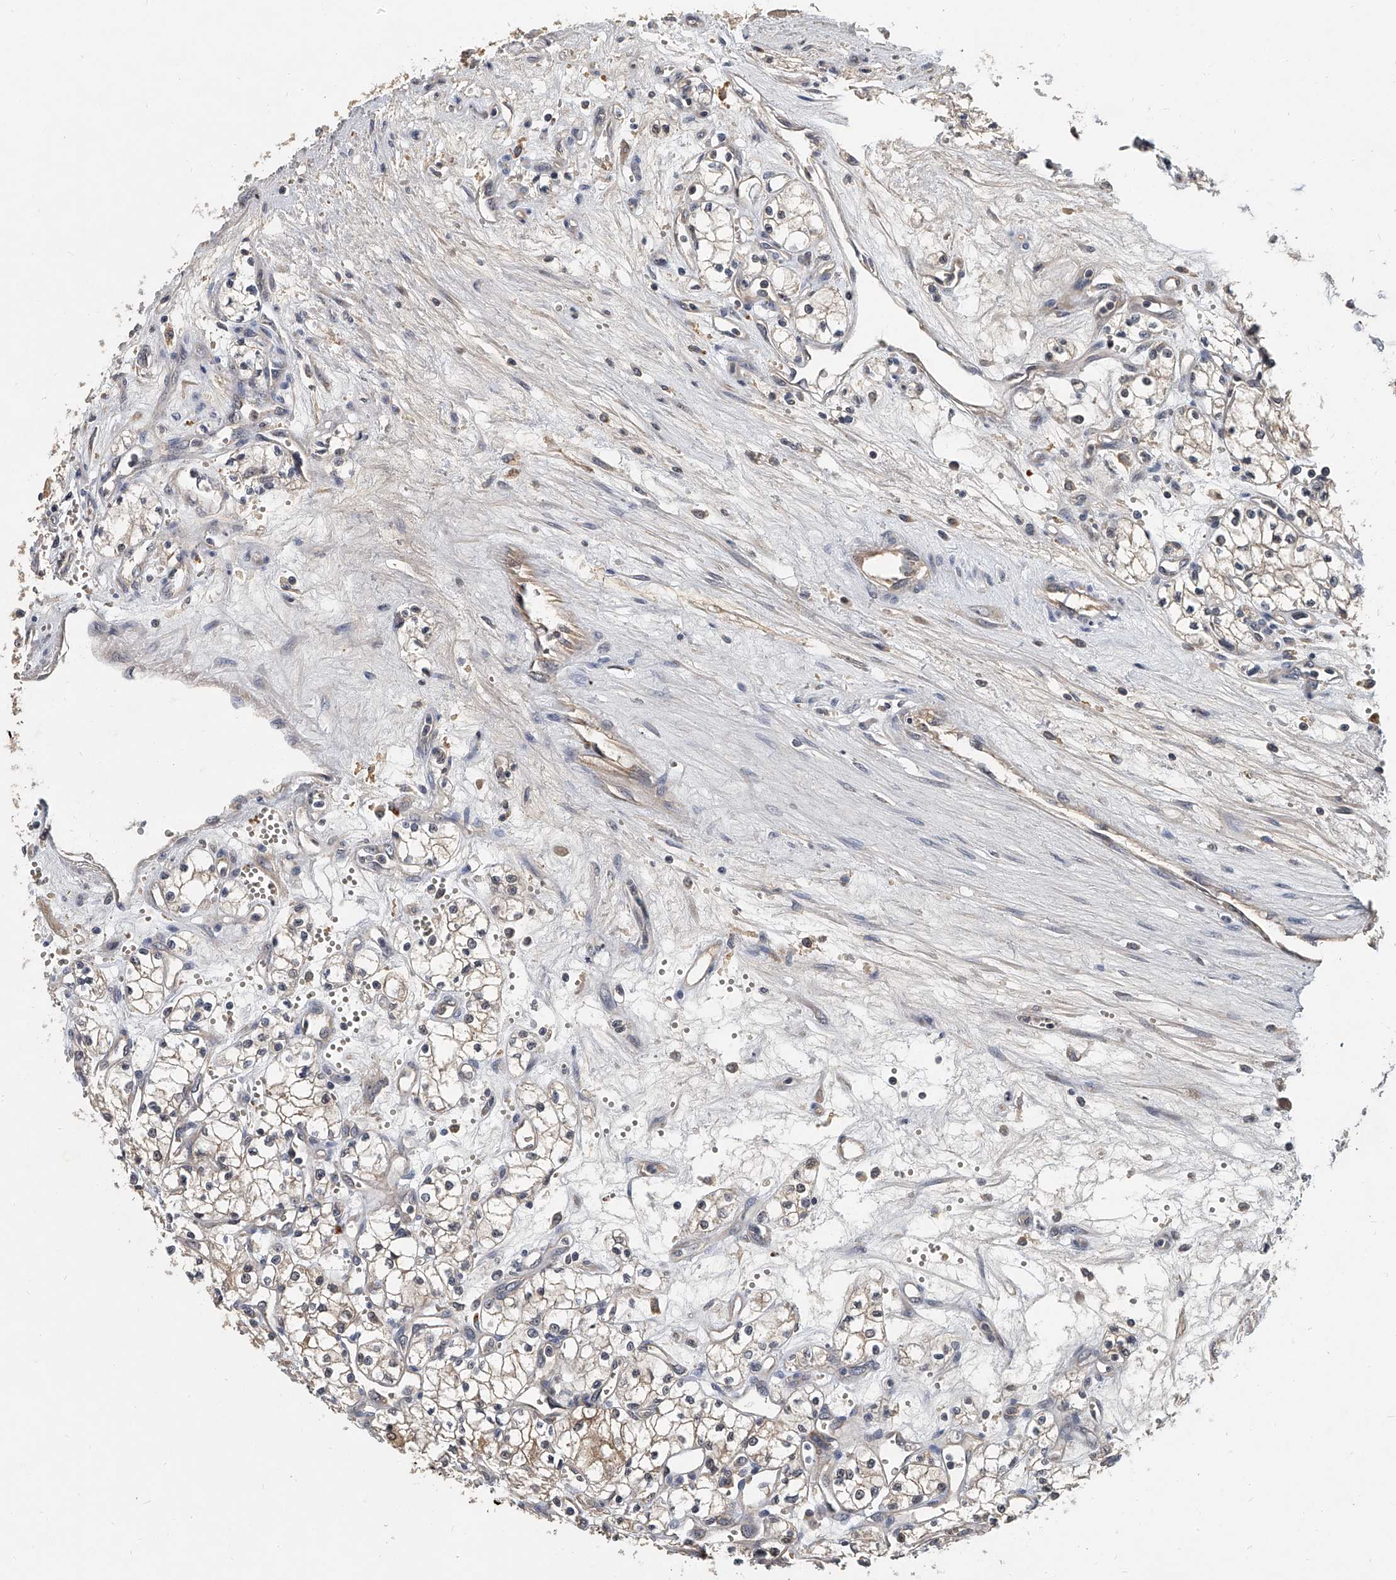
{"staining": {"intensity": "negative", "quantity": "none", "location": "none"}, "tissue": "renal cancer", "cell_type": "Tumor cells", "image_type": "cancer", "snomed": [{"axis": "morphology", "description": "Adenocarcinoma, NOS"}, {"axis": "topography", "description": "Kidney"}], "caption": "A micrograph of human renal adenocarcinoma is negative for staining in tumor cells. The staining was performed using DAB (3,3'-diaminobenzidine) to visualize the protein expression in brown, while the nuclei were stained in blue with hematoxylin (Magnification: 20x).", "gene": "JAG2", "patient": {"sex": "male", "age": 59}}